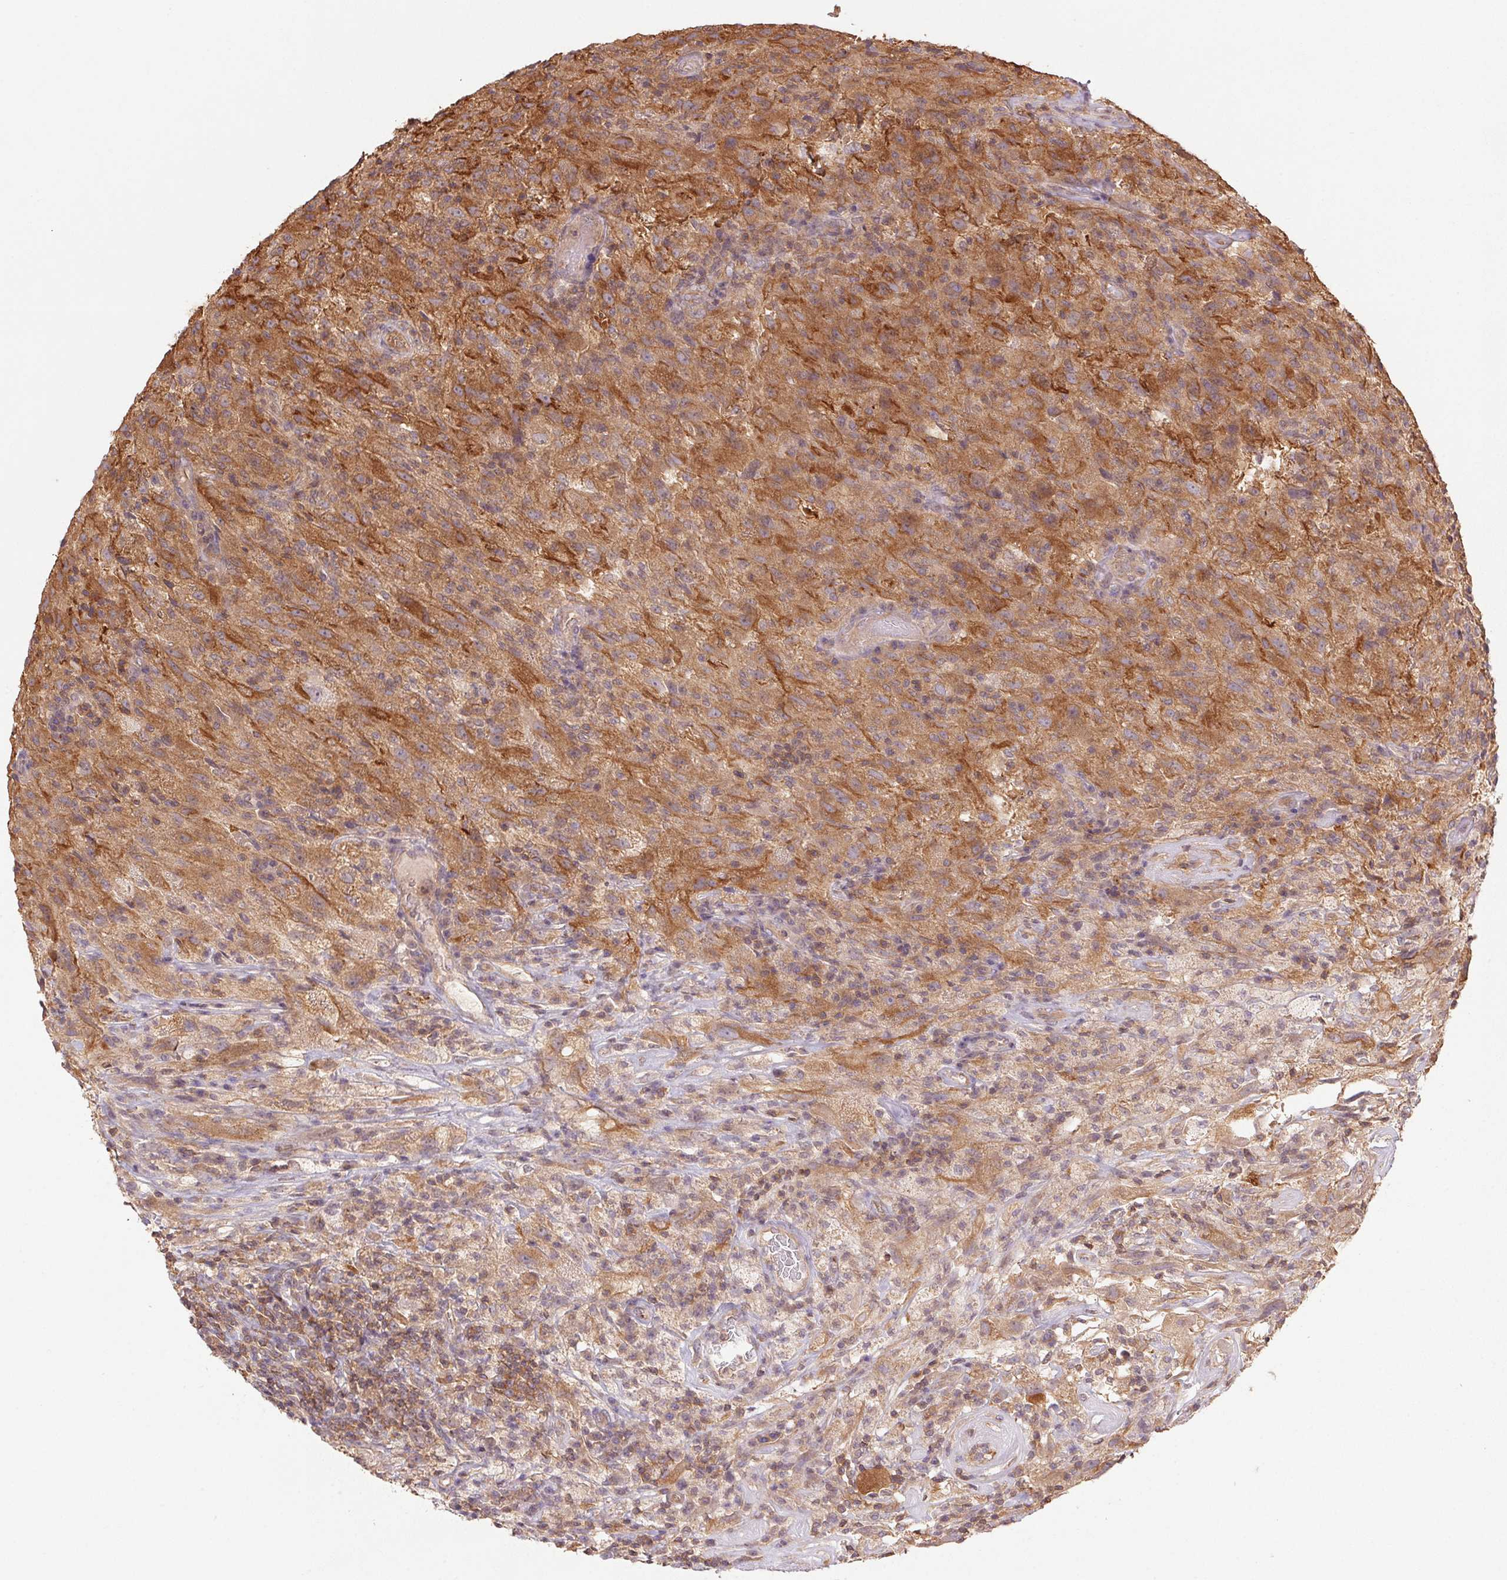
{"staining": {"intensity": "moderate", "quantity": ">75%", "location": "cytoplasmic/membranous,nuclear"}, "tissue": "glioma", "cell_type": "Tumor cells", "image_type": "cancer", "snomed": [{"axis": "morphology", "description": "Glioma, malignant, High grade"}, {"axis": "topography", "description": "Brain"}], "caption": "Glioma stained with immunohistochemistry displays moderate cytoplasmic/membranous and nuclear positivity in approximately >75% of tumor cells.", "gene": "TUBA3D", "patient": {"sex": "male", "age": 68}}